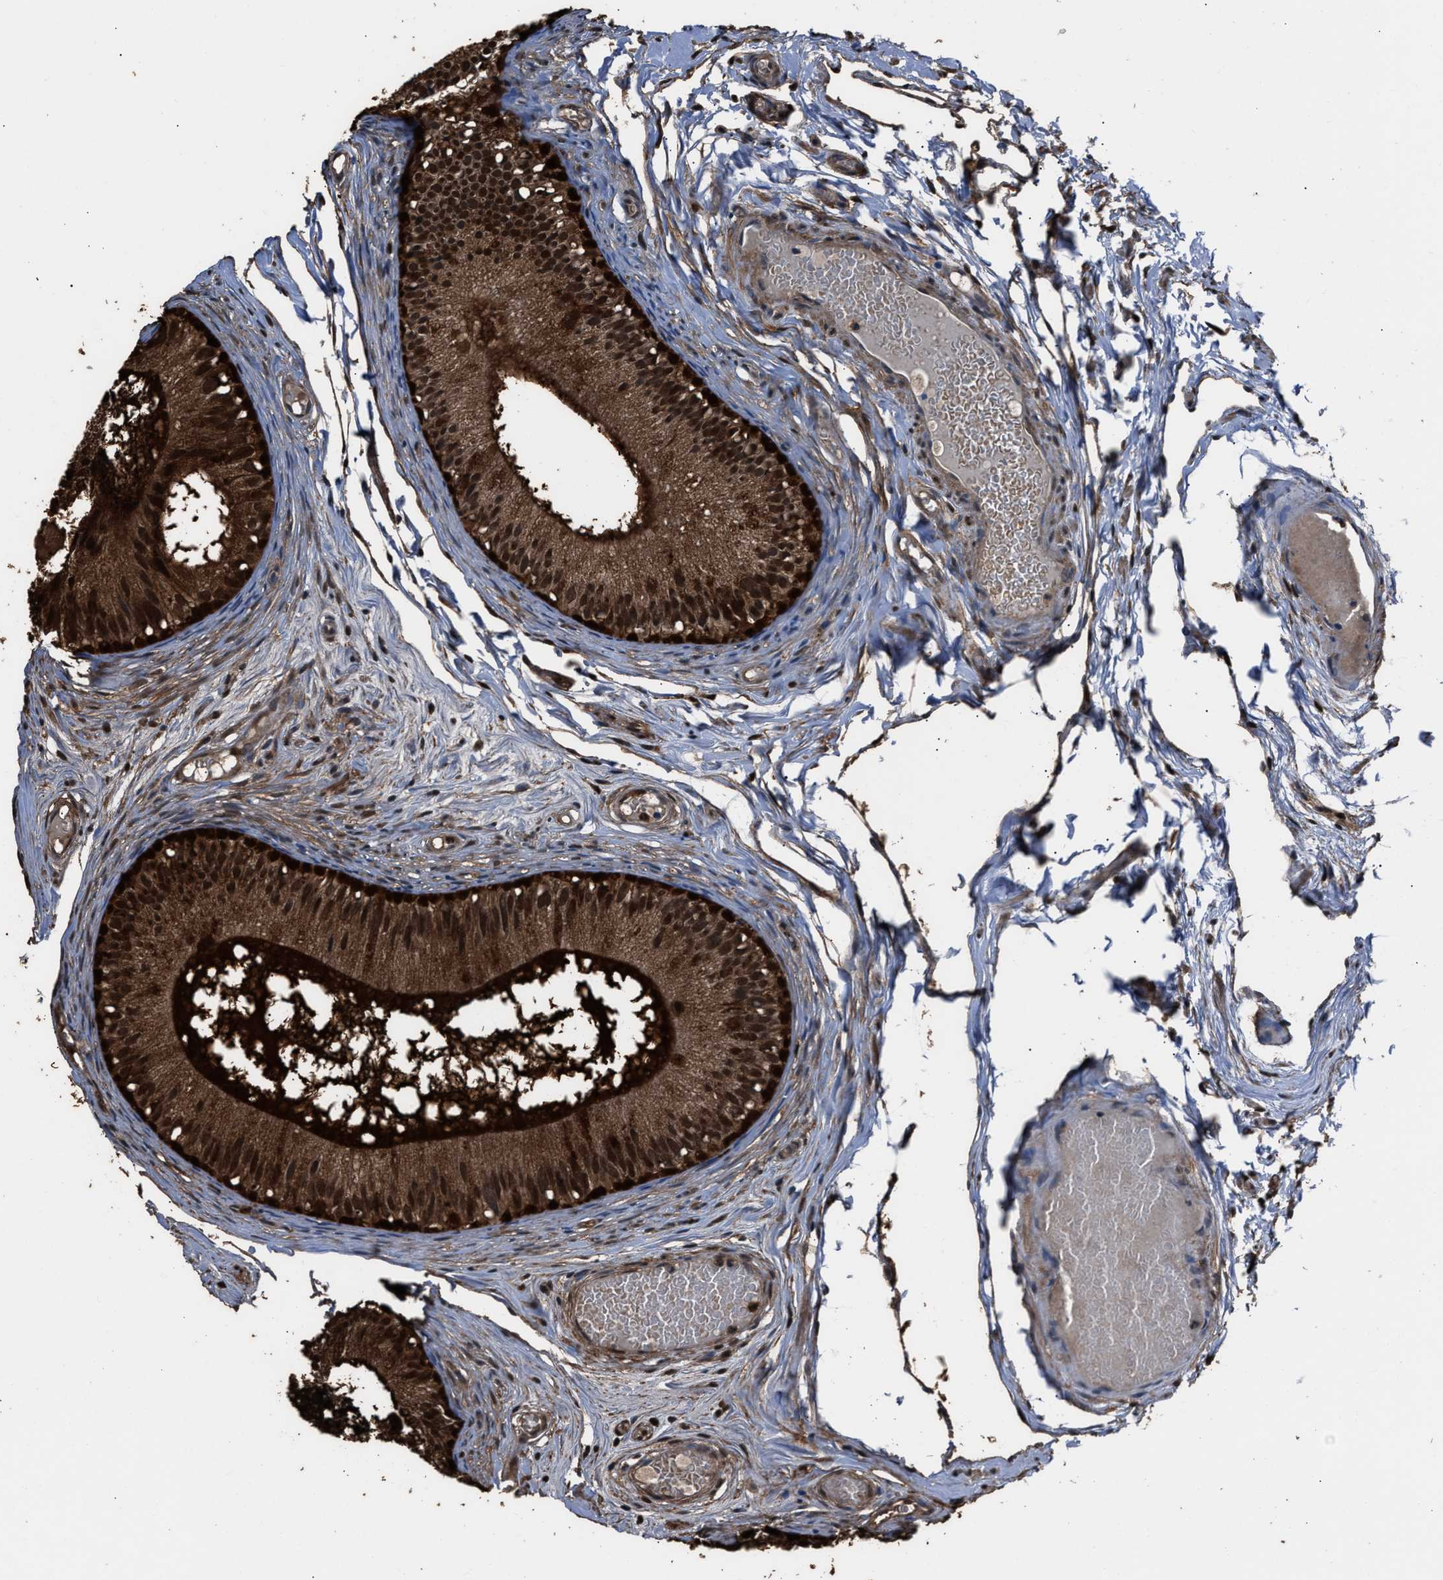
{"staining": {"intensity": "strong", "quantity": ">75%", "location": "cytoplasmic/membranous,nuclear"}, "tissue": "epididymis", "cell_type": "Glandular cells", "image_type": "normal", "snomed": [{"axis": "morphology", "description": "Normal tissue, NOS"}, {"axis": "topography", "description": "Epididymis"}], "caption": "The micrograph shows staining of normal epididymis, revealing strong cytoplasmic/membranous,nuclear protein staining (brown color) within glandular cells. Immunohistochemistry stains the protein in brown and the nuclei are stained blue.", "gene": "GSTP1", "patient": {"sex": "male", "age": 46}}